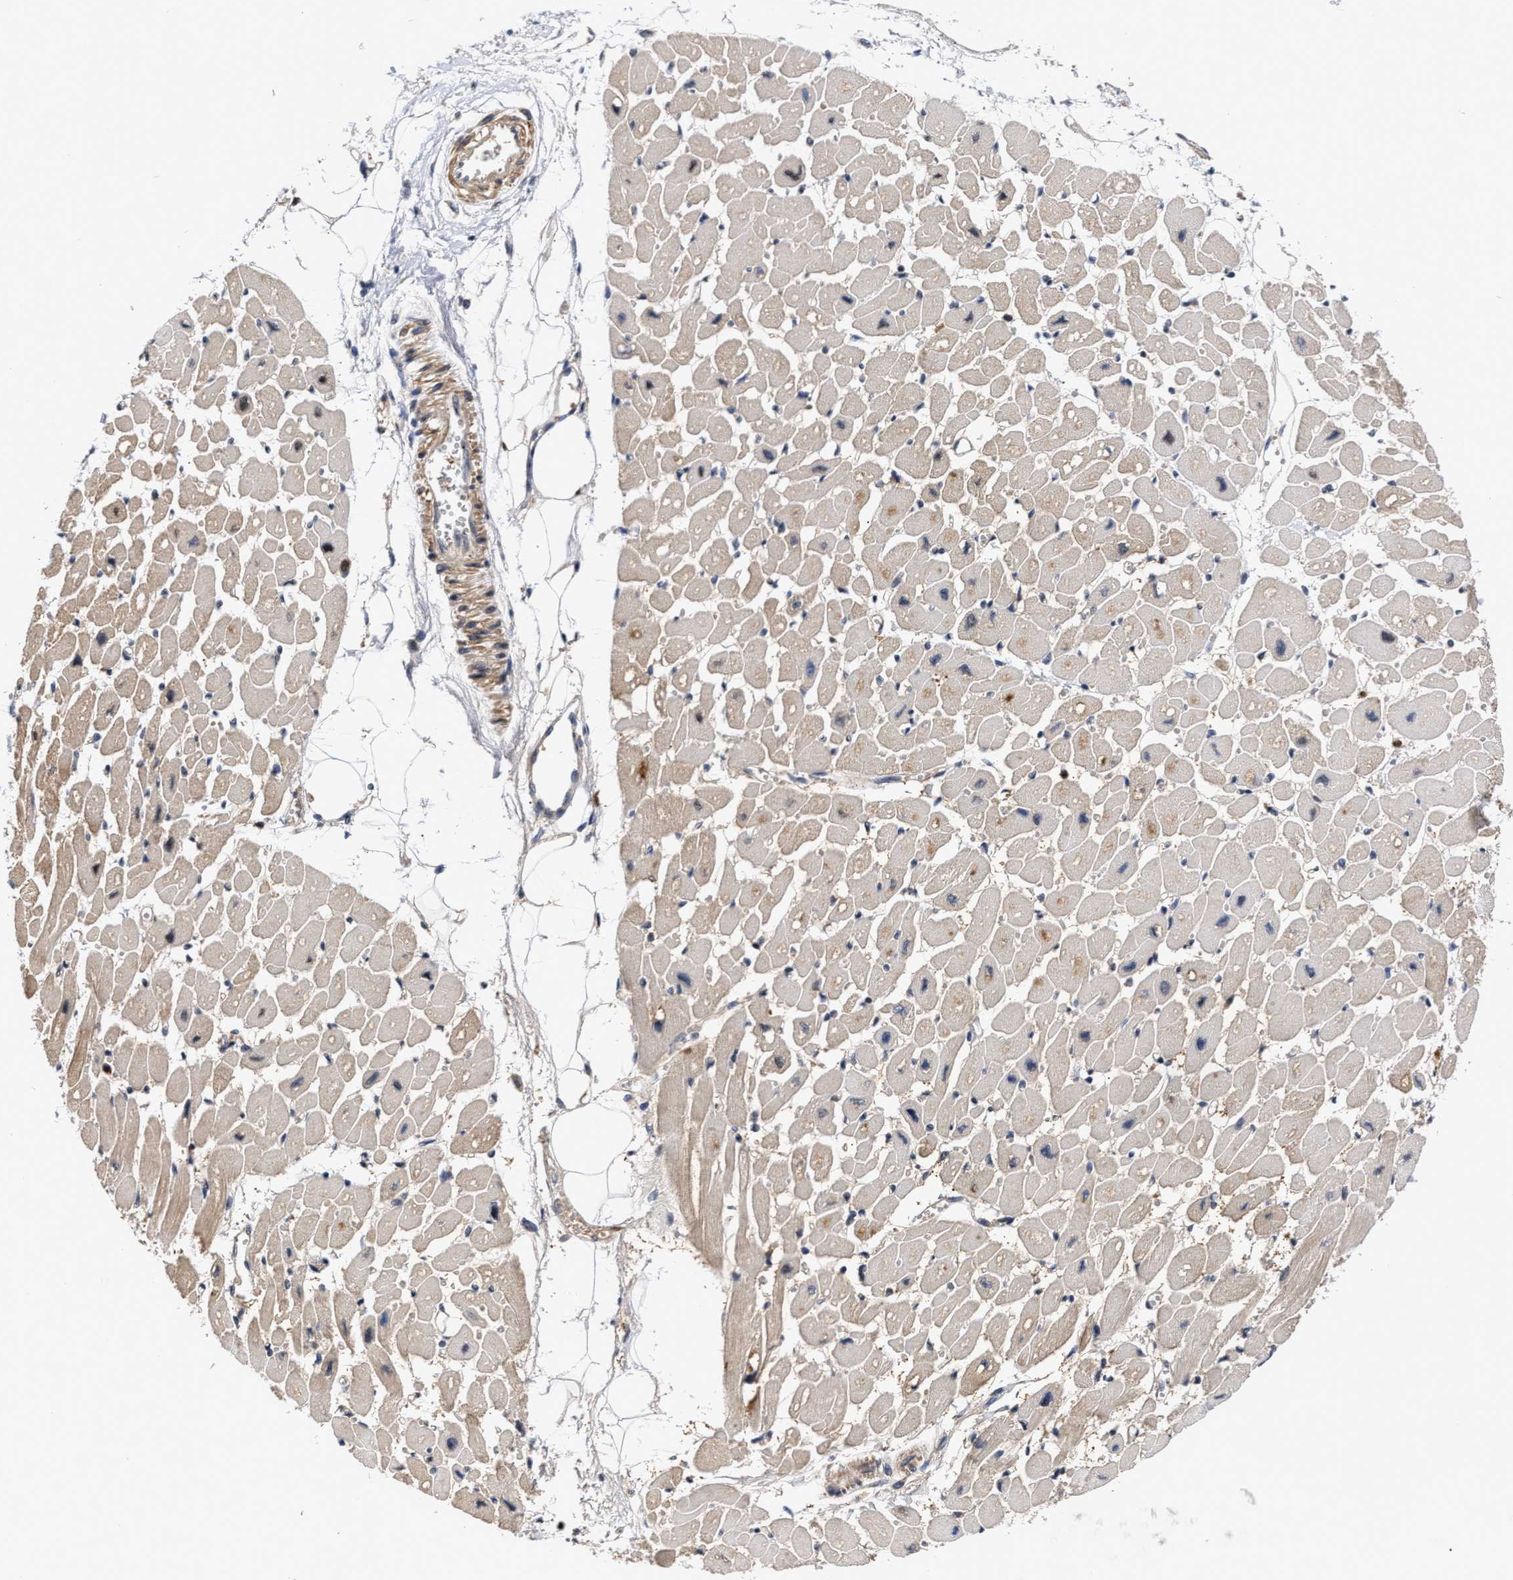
{"staining": {"intensity": "moderate", "quantity": "25%-75%", "location": "cytoplasmic/membranous"}, "tissue": "heart muscle", "cell_type": "Cardiomyocytes", "image_type": "normal", "snomed": [{"axis": "morphology", "description": "Normal tissue, NOS"}, {"axis": "topography", "description": "Heart"}], "caption": "Moderate cytoplasmic/membranous protein staining is seen in approximately 25%-75% of cardiomyocytes in heart muscle. (Stains: DAB in brown, nuclei in blue, Microscopy: brightfield microscopy at high magnification).", "gene": "KLHDC1", "patient": {"sex": "female", "age": 54}}